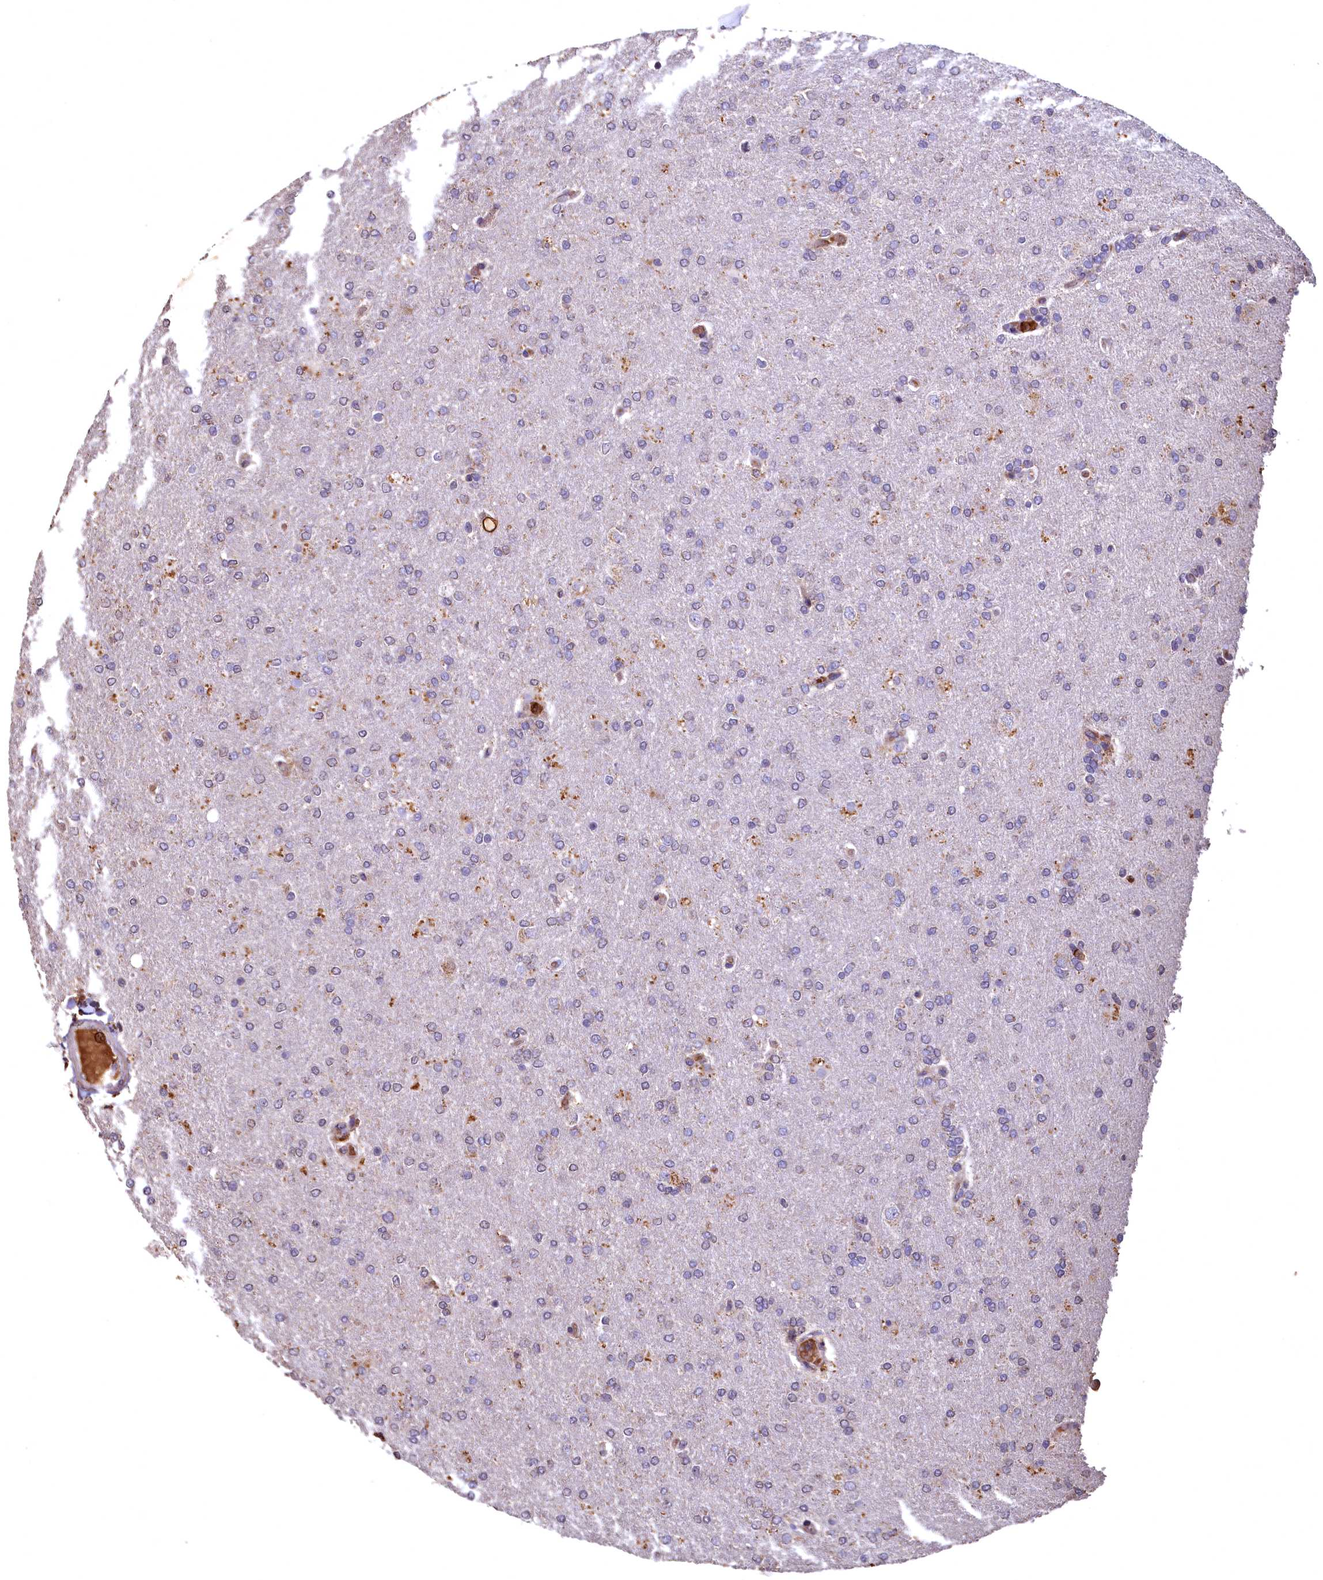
{"staining": {"intensity": "negative", "quantity": "none", "location": "none"}, "tissue": "glioma", "cell_type": "Tumor cells", "image_type": "cancer", "snomed": [{"axis": "morphology", "description": "Glioma, malignant, High grade"}, {"axis": "topography", "description": "Brain"}], "caption": "DAB (3,3'-diaminobenzidine) immunohistochemical staining of human glioma exhibits no significant expression in tumor cells. The staining is performed using DAB (3,3'-diaminobenzidine) brown chromogen with nuclei counter-stained in using hematoxylin.", "gene": "SPTA1", "patient": {"sex": "male", "age": 72}}